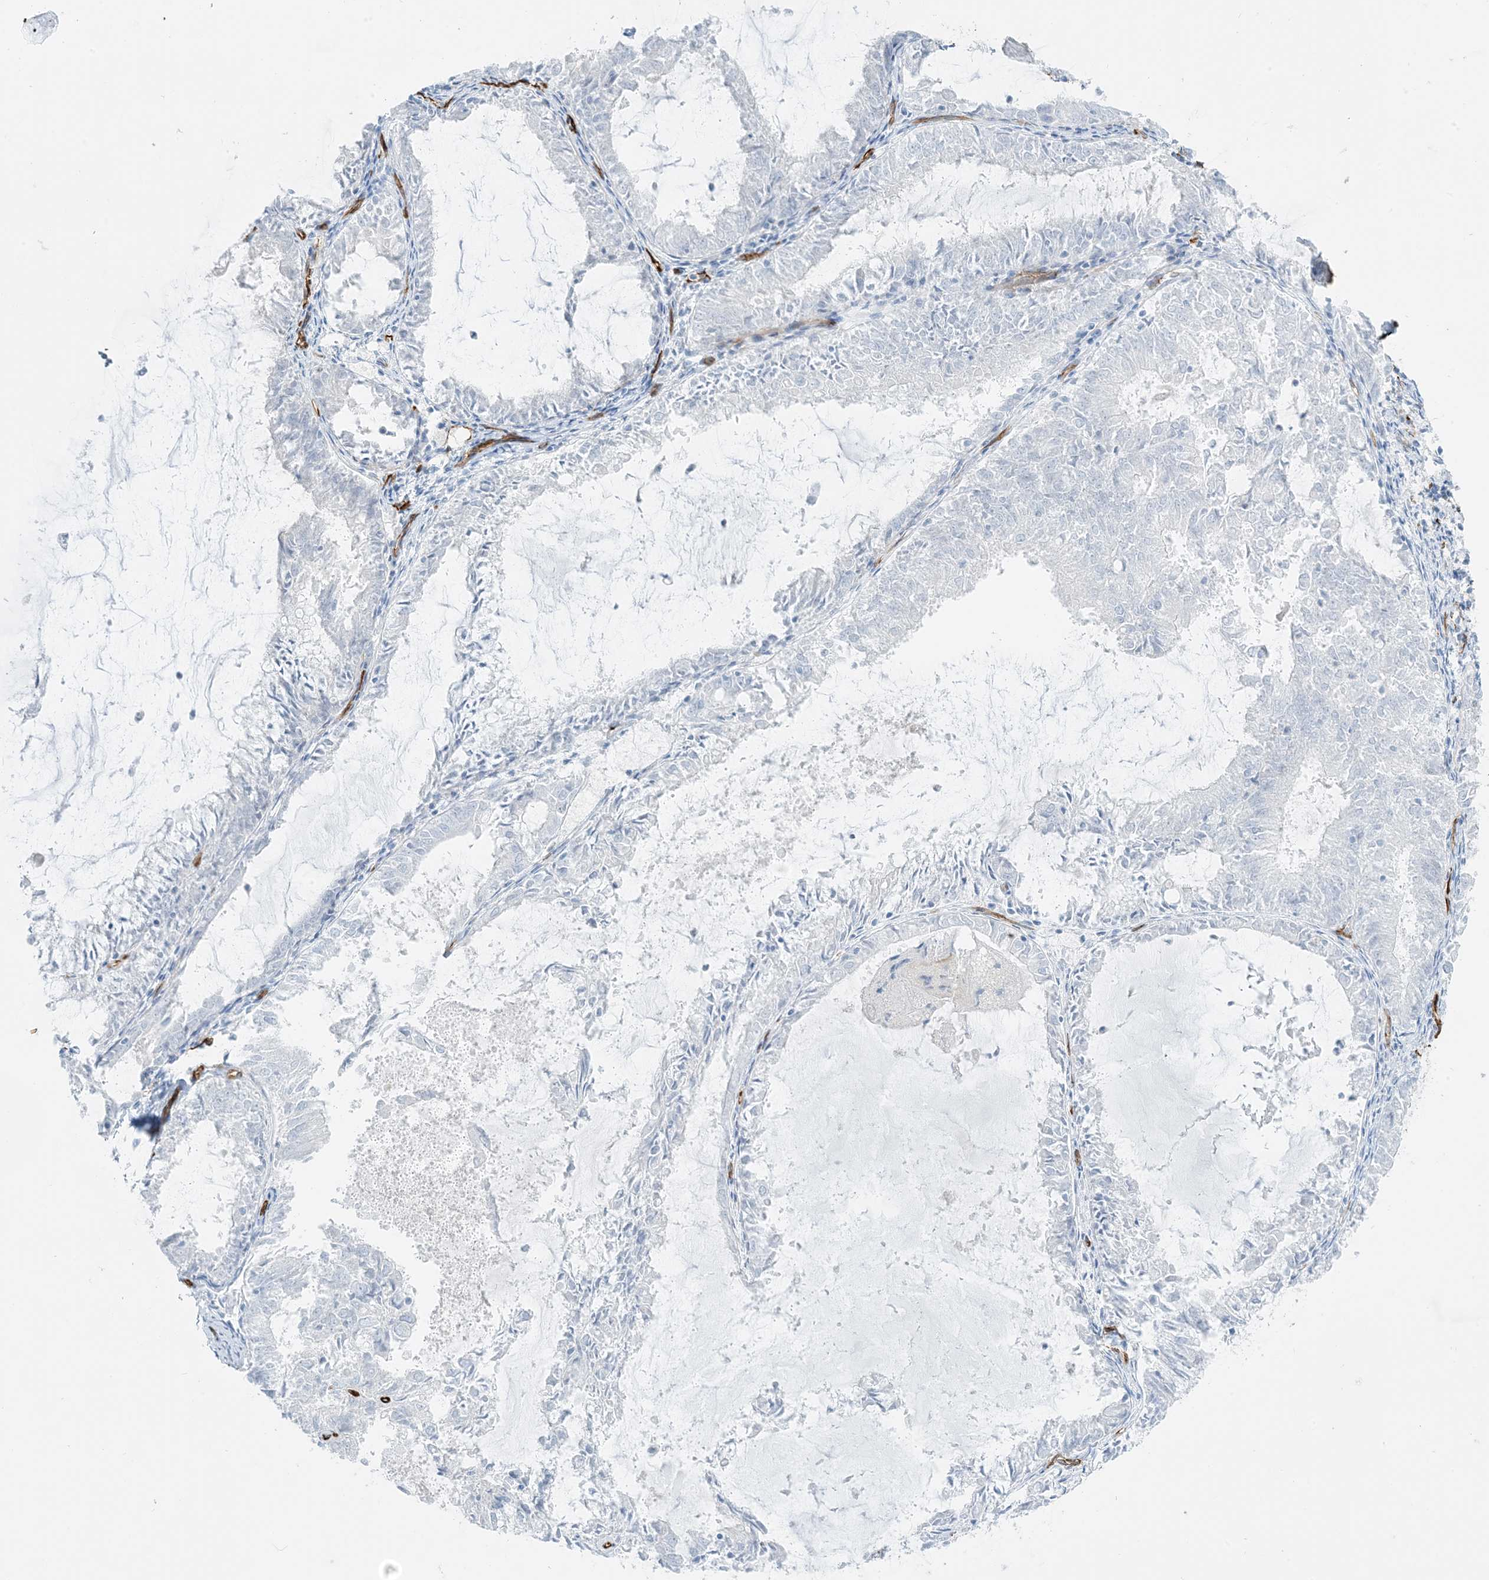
{"staining": {"intensity": "negative", "quantity": "none", "location": "none"}, "tissue": "endometrial cancer", "cell_type": "Tumor cells", "image_type": "cancer", "snomed": [{"axis": "morphology", "description": "Adenocarcinoma, NOS"}, {"axis": "topography", "description": "Endometrium"}], "caption": "There is no significant expression in tumor cells of endometrial adenocarcinoma.", "gene": "EPS8L3", "patient": {"sex": "female", "age": 57}}